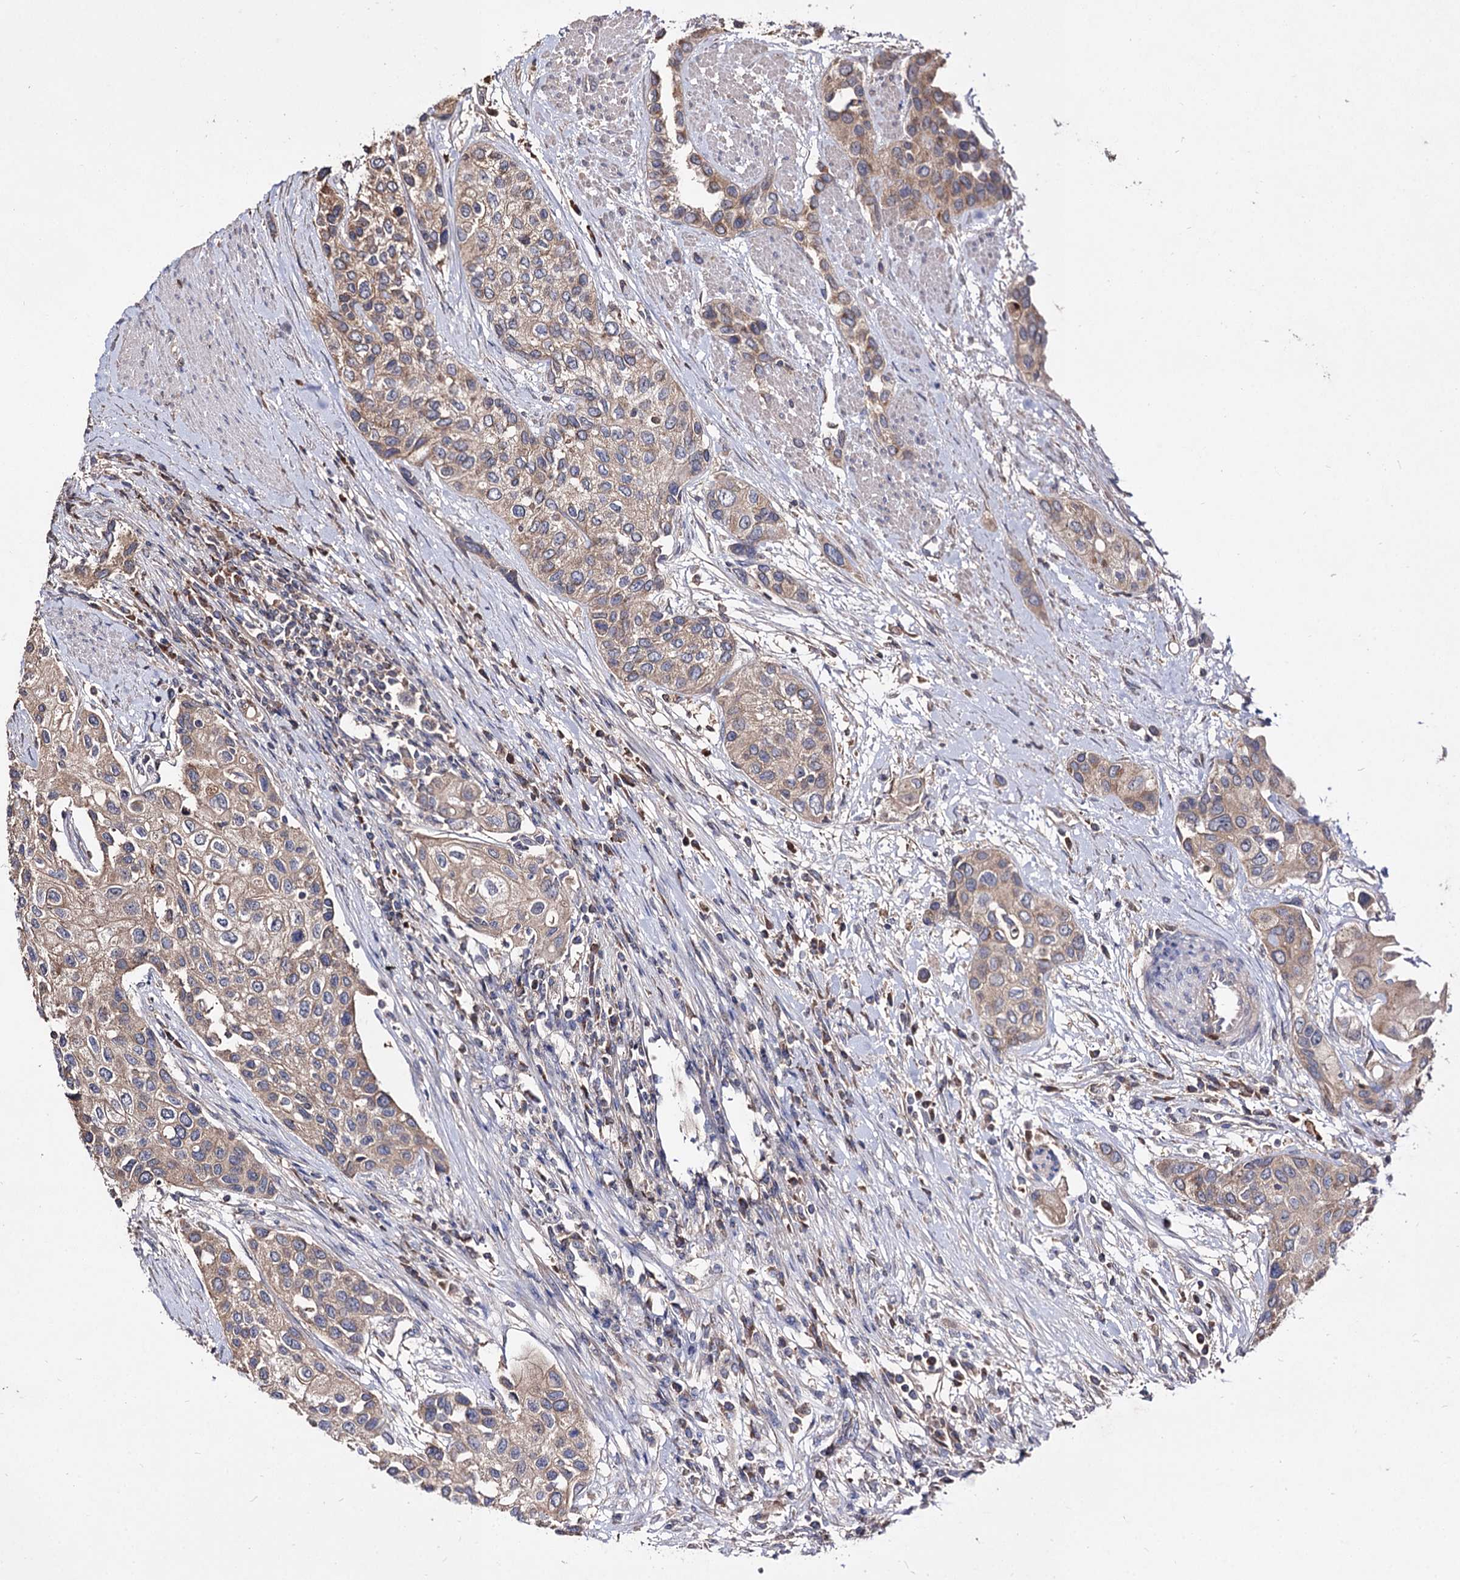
{"staining": {"intensity": "moderate", "quantity": ">75%", "location": "cytoplasmic/membranous"}, "tissue": "urothelial cancer", "cell_type": "Tumor cells", "image_type": "cancer", "snomed": [{"axis": "morphology", "description": "Normal tissue, NOS"}, {"axis": "morphology", "description": "Urothelial carcinoma, High grade"}, {"axis": "topography", "description": "Vascular tissue"}, {"axis": "topography", "description": "Urinary bladder"}], "caption": "Protein analysis of urothelial carcinoma (high-grade) tissue exhibits moderate cytoplasmic/membranous staining in about >75% of tumor cells.", "gene": "ARFIP2", "patient": {"sex": "female", "age": 56}}